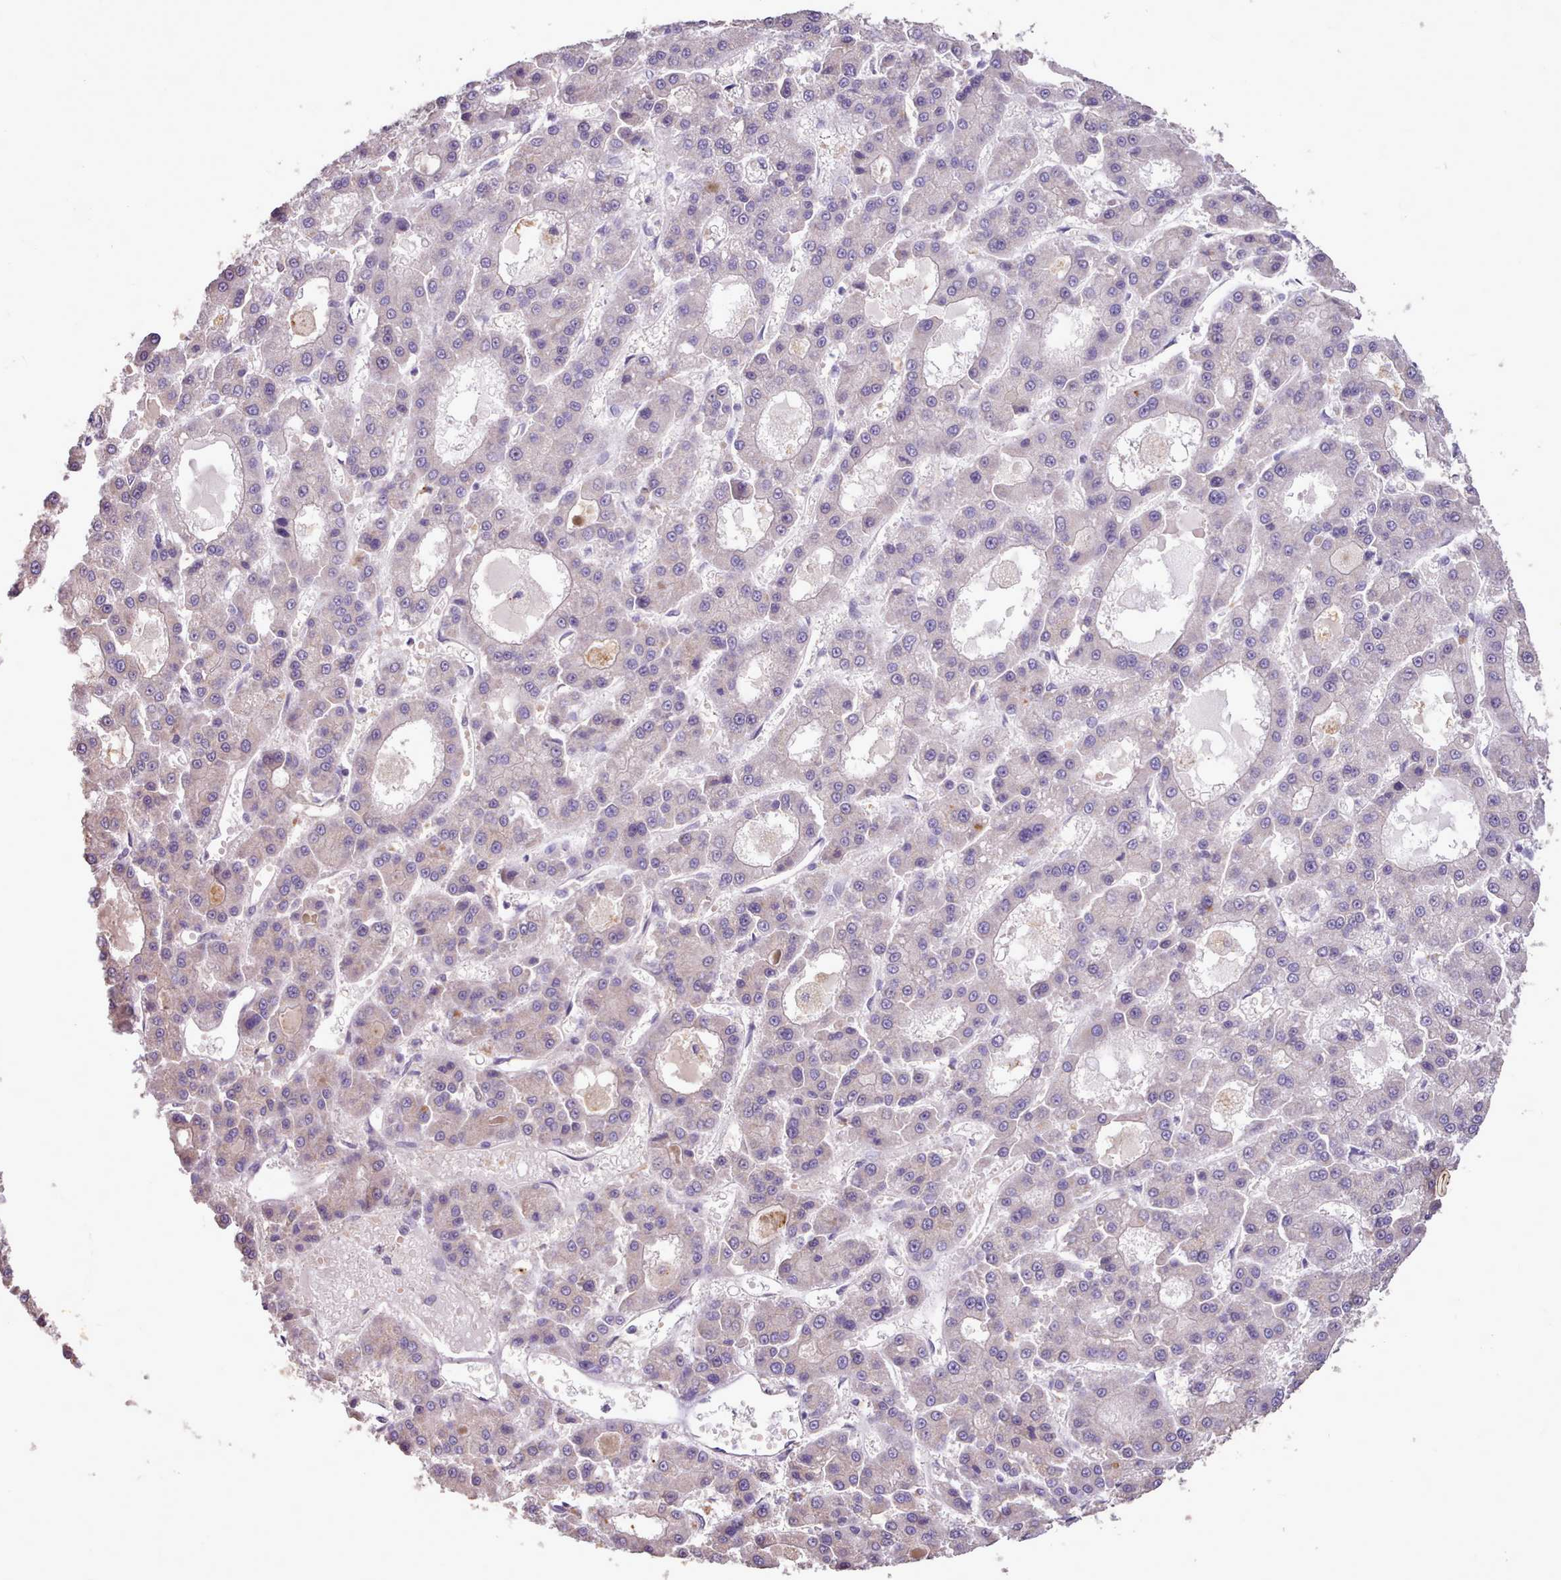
{"staining": {"intensity": "negative", "quantity": "none", "location": "none"}, "tissue": "liver cancer", "cell_type": "Tumor cells", "image_type": "cancer", "snomed": [{"axis": "morphology", "description": "Carcinoma, Hepatocellular, NOS"}, {"axis": "topography", "description": "Liver"}], "caption": "Immunohistochemistry (IHC) photomicrograph of liver cancer (hepatocellular carcinoma) stained for a protein (brown), which shows no positivity in tumor cells. (DAB (3,3'-diaminobenzidine) immunohistochemistry (IHC), high magnification).", "gene": "ZNF607", "patient": {"sex": "male", "age": 70}}